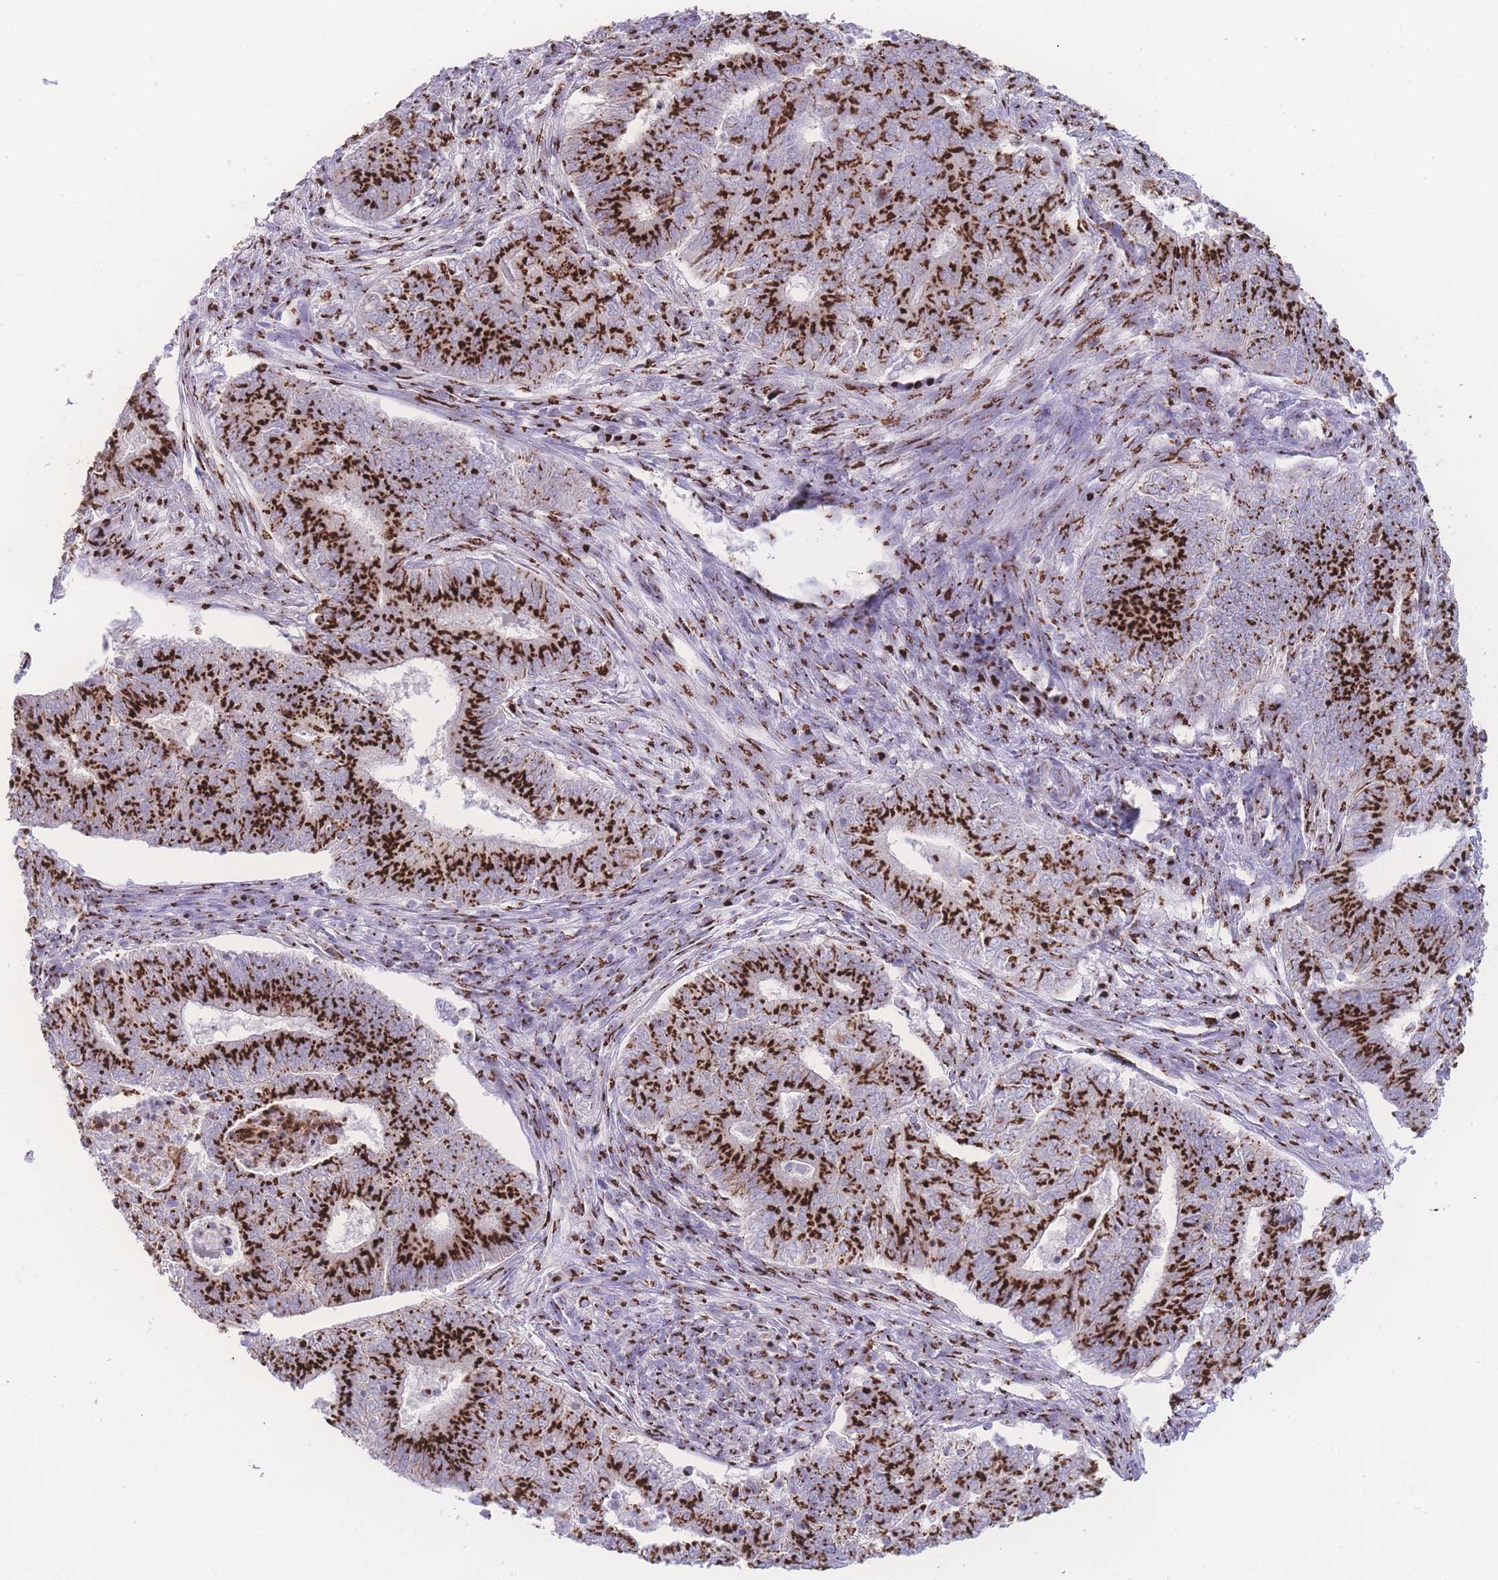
{"staining": {"intensity": "strong", "quantity": ">75%", "location": "cytoplasmic/membranous"}, "tissue": "endometrial cancer", "cell_type": "Tumor cells", "image_type": "cancer", "snomed": [{"axis": "morphology", "description": "Adenocarcinoma, NOS"}, {"axis": "topography", "description": "Endometrium"}], "caption": "Endometrial adenocarcinoma stained with DAB immunohistochemistry (IHC) displays high levels of strong cytoplasmic/membranous positivity in about >75% of tumor cells.", "gene": "GOLM2", "patient": {"sex": "female", "age": 62}}